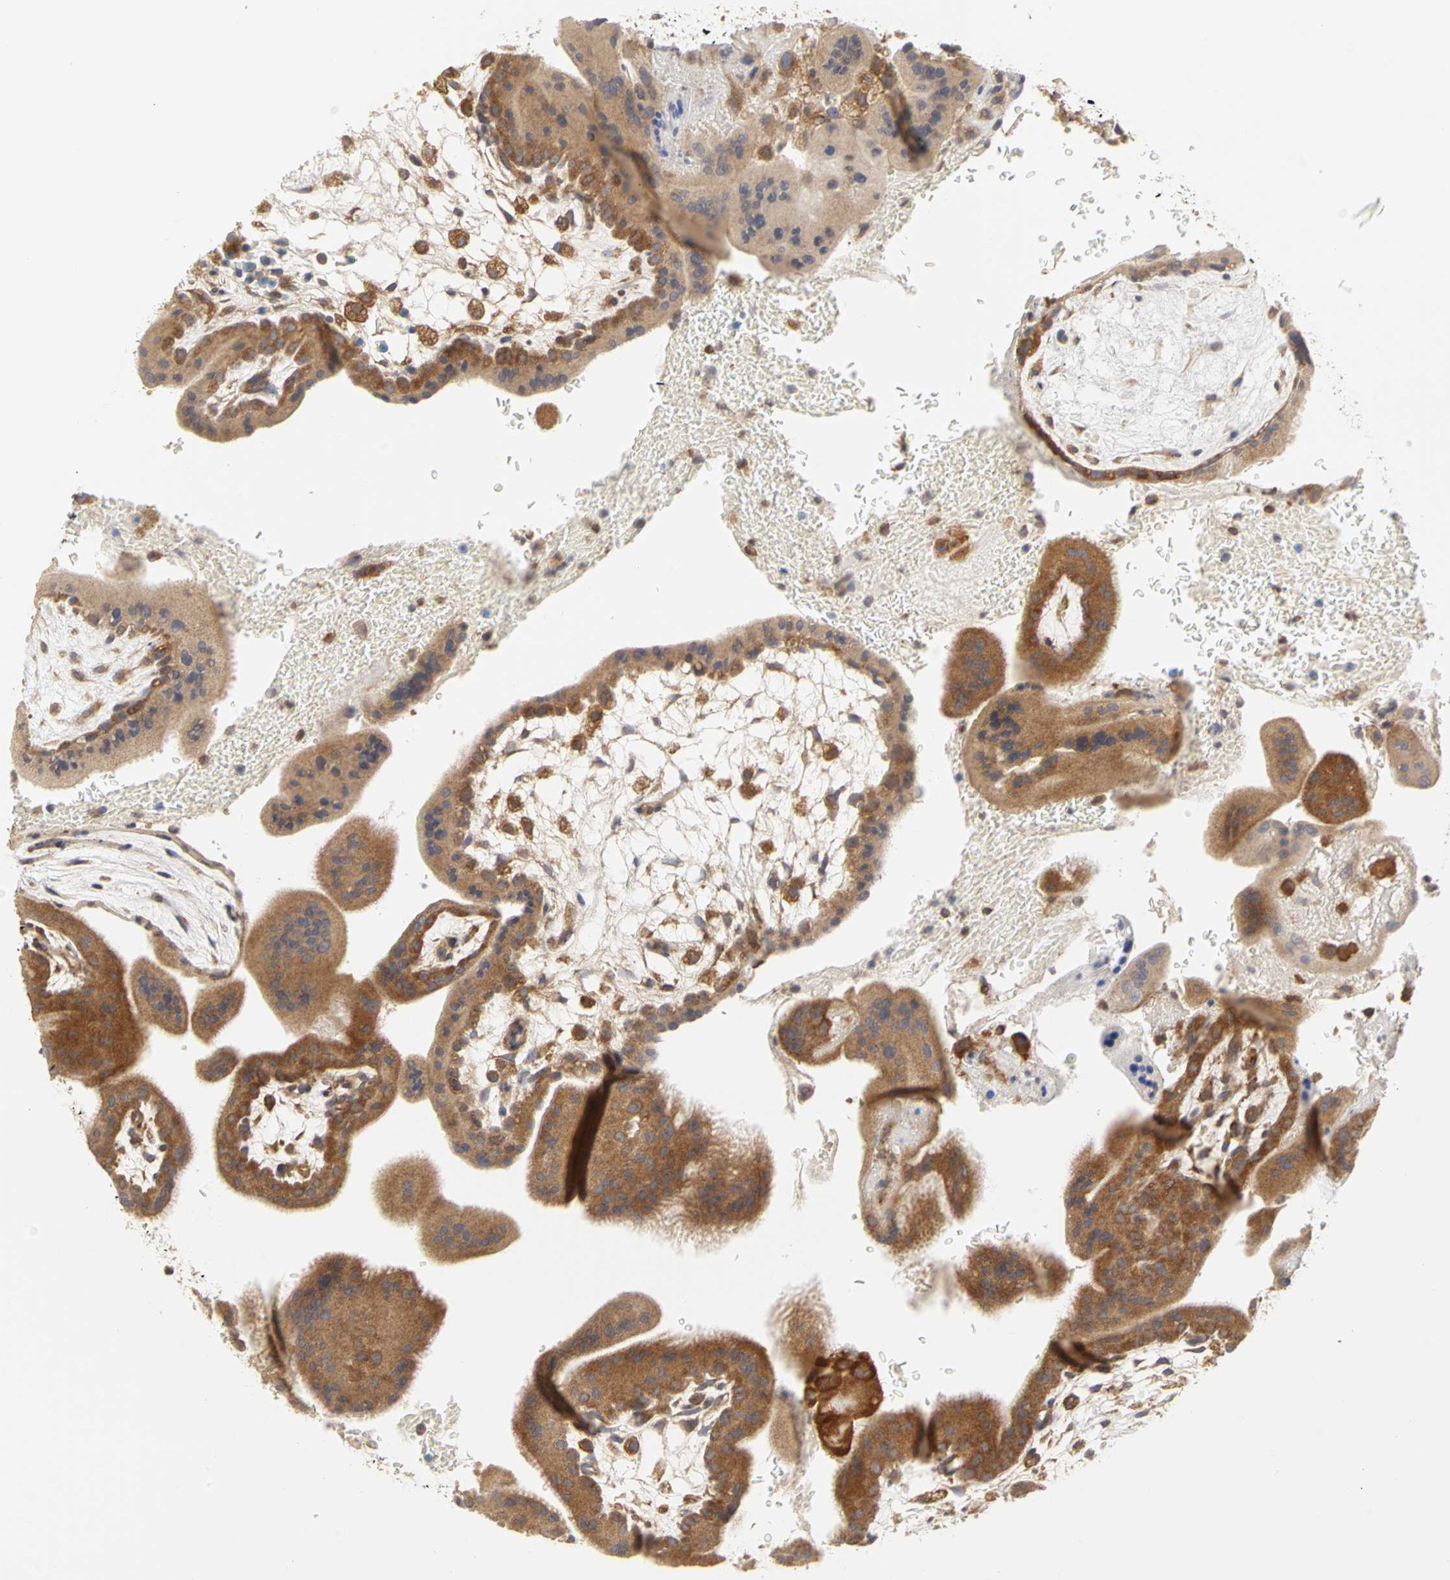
{"staining": {"intensity": "moderate", "quantity": ">75%", "location": "cytoplasmic/membranous"}, "tissue": "placenta", "cell_type": "Decidual cells", "image_type": "normal", "snomed": [{"axis": "morphology", "description": "Normal tissue, NOS"}, {"axis": "topography", "description": "Placenta"}], "caption": "Immunohistochemistry (IHC) (DAB) staining of benign human placenta shows moderate cytoplasmic/membranous protein positivity in about >75% of decidual cells.", "gene": "IRAK1", "patient": {"sex": "female", "age": 35}}